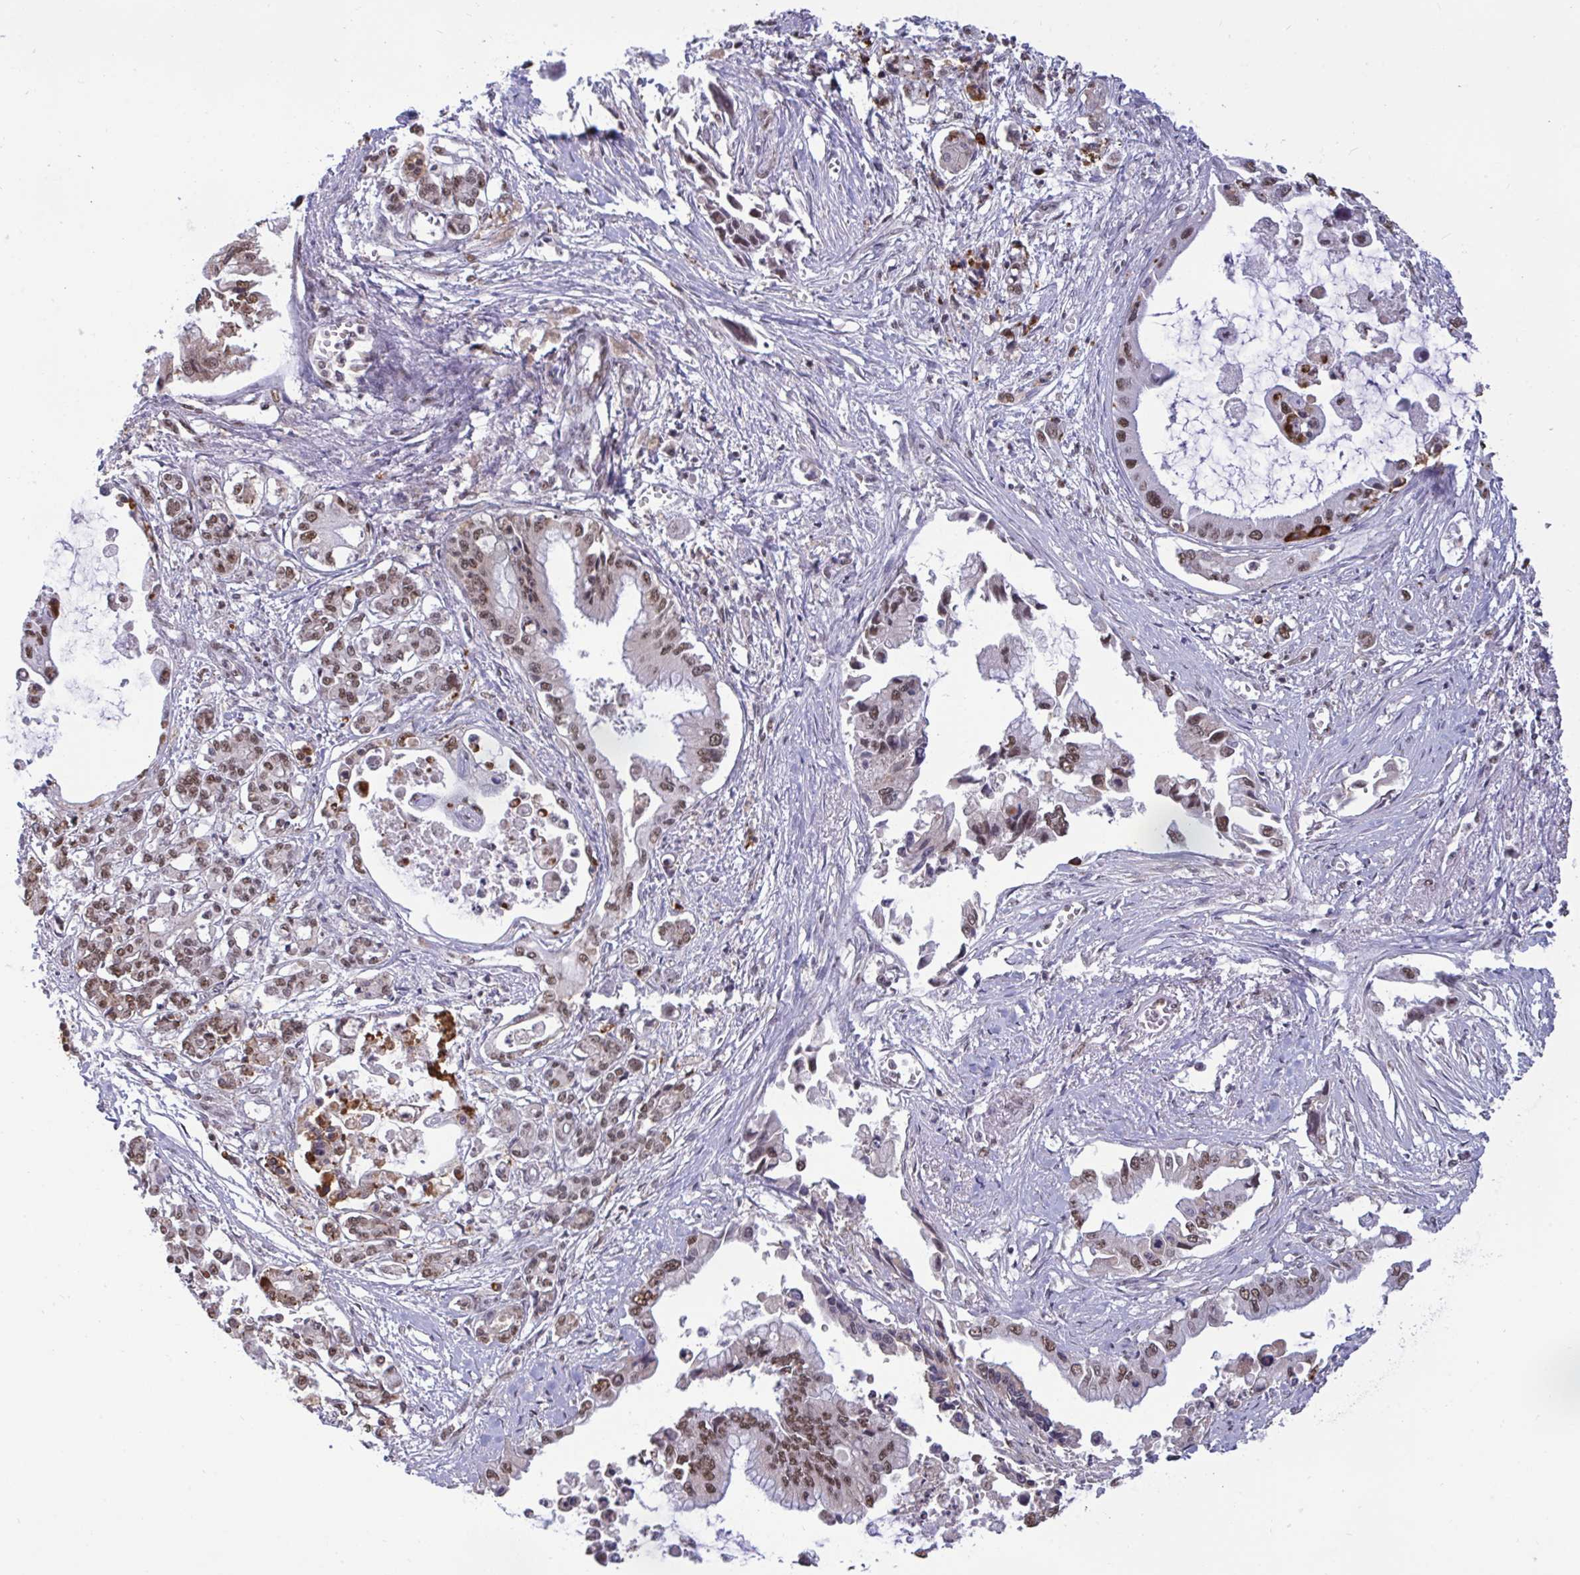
{"staining": {"intensity": "moderate", "quantity": "25%-75%", "location": "nuclear"}, "tissue": "pancreatic cancer", "cell_type": "Tumor cells", "image_type": "cancer", "snomed": [{"axis": "morphology", "description": "Adenocarcinoma, NOS"}, {"axis": "topography", "description": "Pancreas"}], "caption": "Human pancreatic cancer (adenocarcinoma) stained for a protein (brown) exhibits moderate nuclear positive expression in approximately 25%-75% of tumor cells.", "gene": "PUF60", "patient": {"sex": "male", "age": 84}}